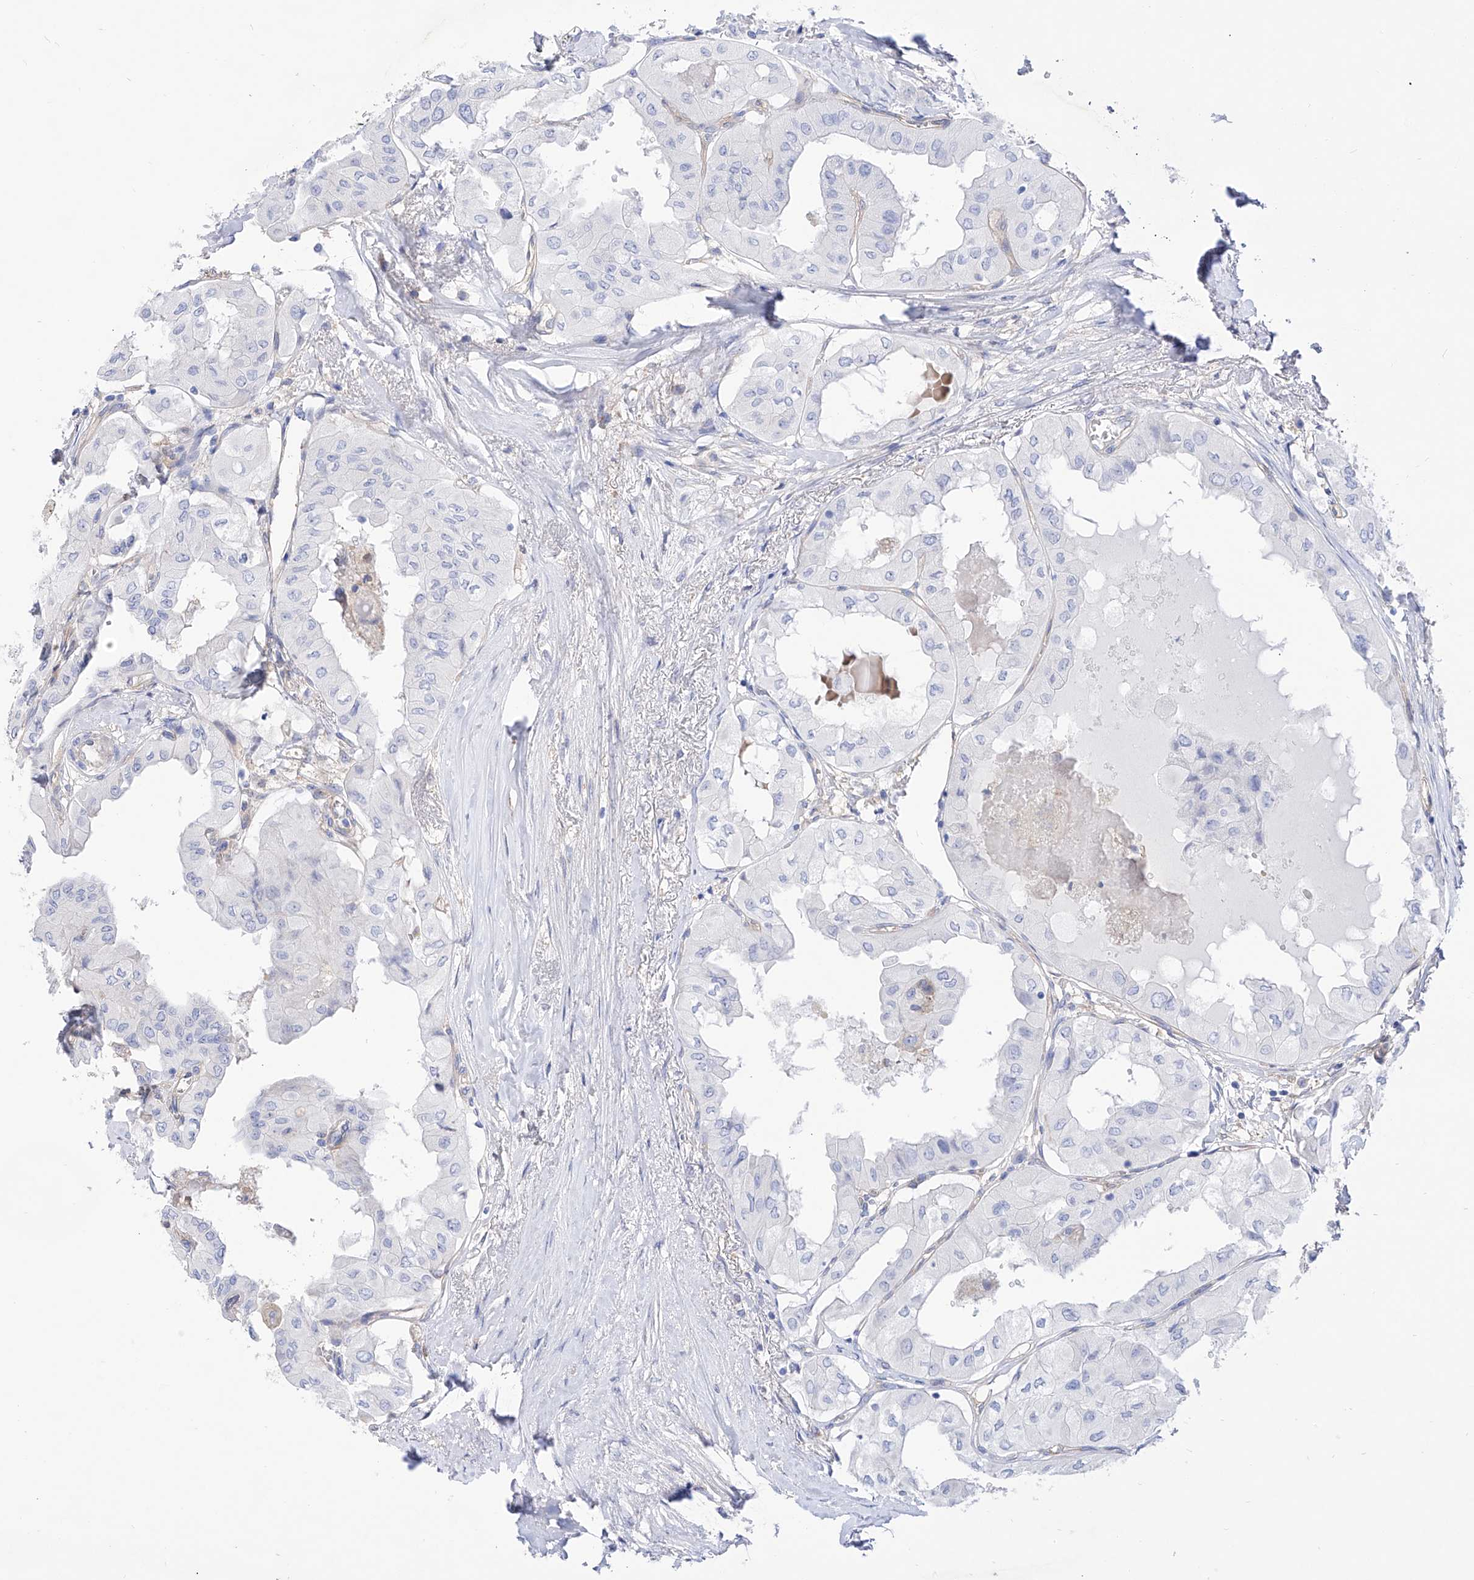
{"staining": {"intensity": "negative", "quantity": "none", "location": "none"}, "tissue": "thyroid cancer", "cell_type": "Tumor cells", "image_type": "cancer", "snomed": [{"axis": "morphology", "description": "Papillary adenocarcinoma, NOS"}, {"axis": "topography", "description": "Thyroid gland"}], "caption": "The histopathology image reveals no staining of tumor cells in papillary adenocarcinoma (thyroid). (Brightfield microscopy of DAB immunohistochemistry at high magnification).", "gene": "ZNF653", "patient": {"sex": "female", "age": 59}}